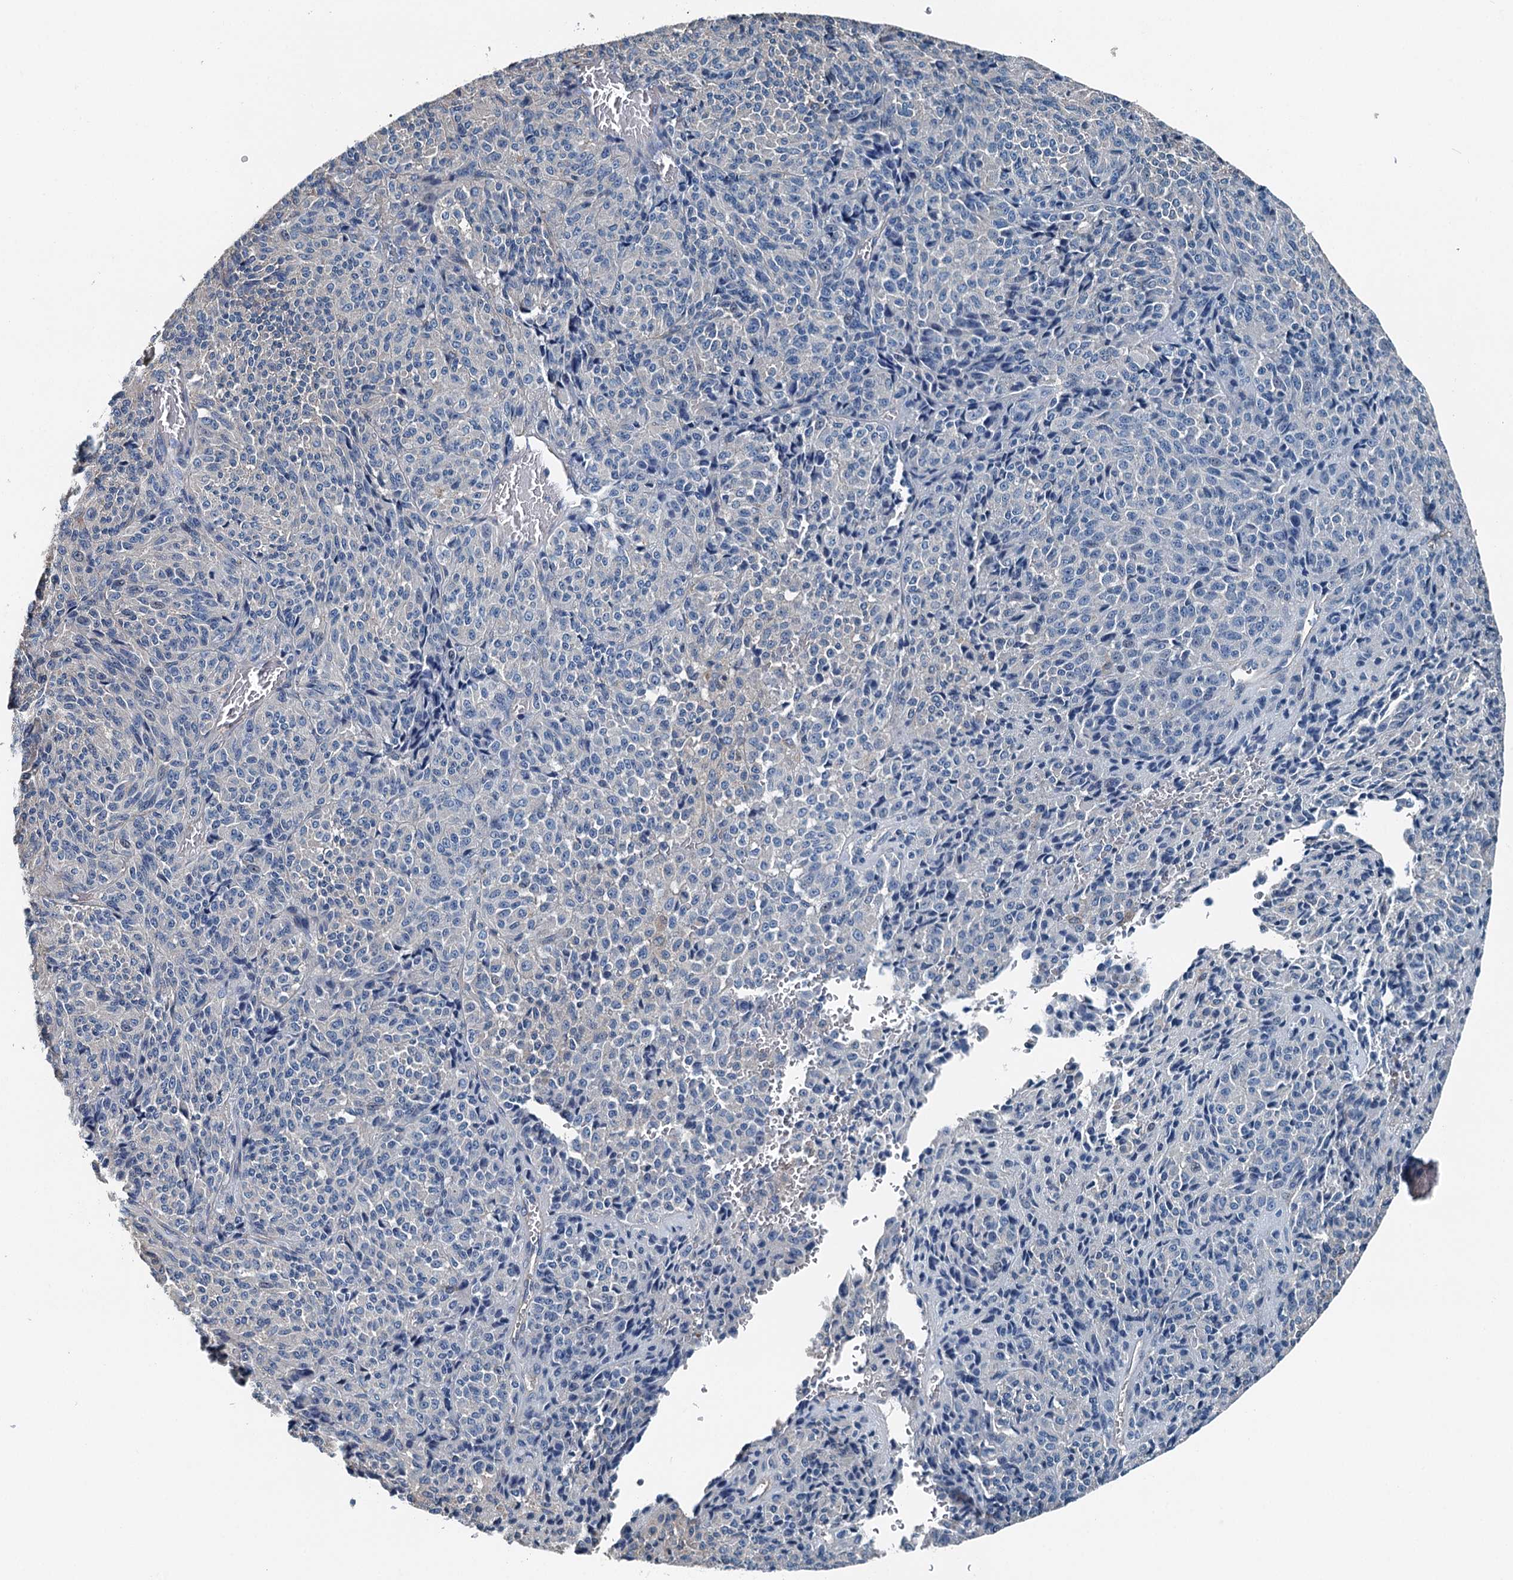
{"staining": {"intensity": "negative", "quantity": "none", "location": "none"}, "tissue": "melanoma", "cell_type": "Tumor cells", "image_type": "cancer", "snomed": [{"axis": "morphology", "description": "Malignant melanoma, Metastatic site"}, {"axis": "topography", "description": "Brain"}], "caption": "IHC image of melanoma stained for a protein (brown), which exhibits no expression in tumor cells.", "gene": "BHMT", "patient": {"sex": "female", "age": 56}}